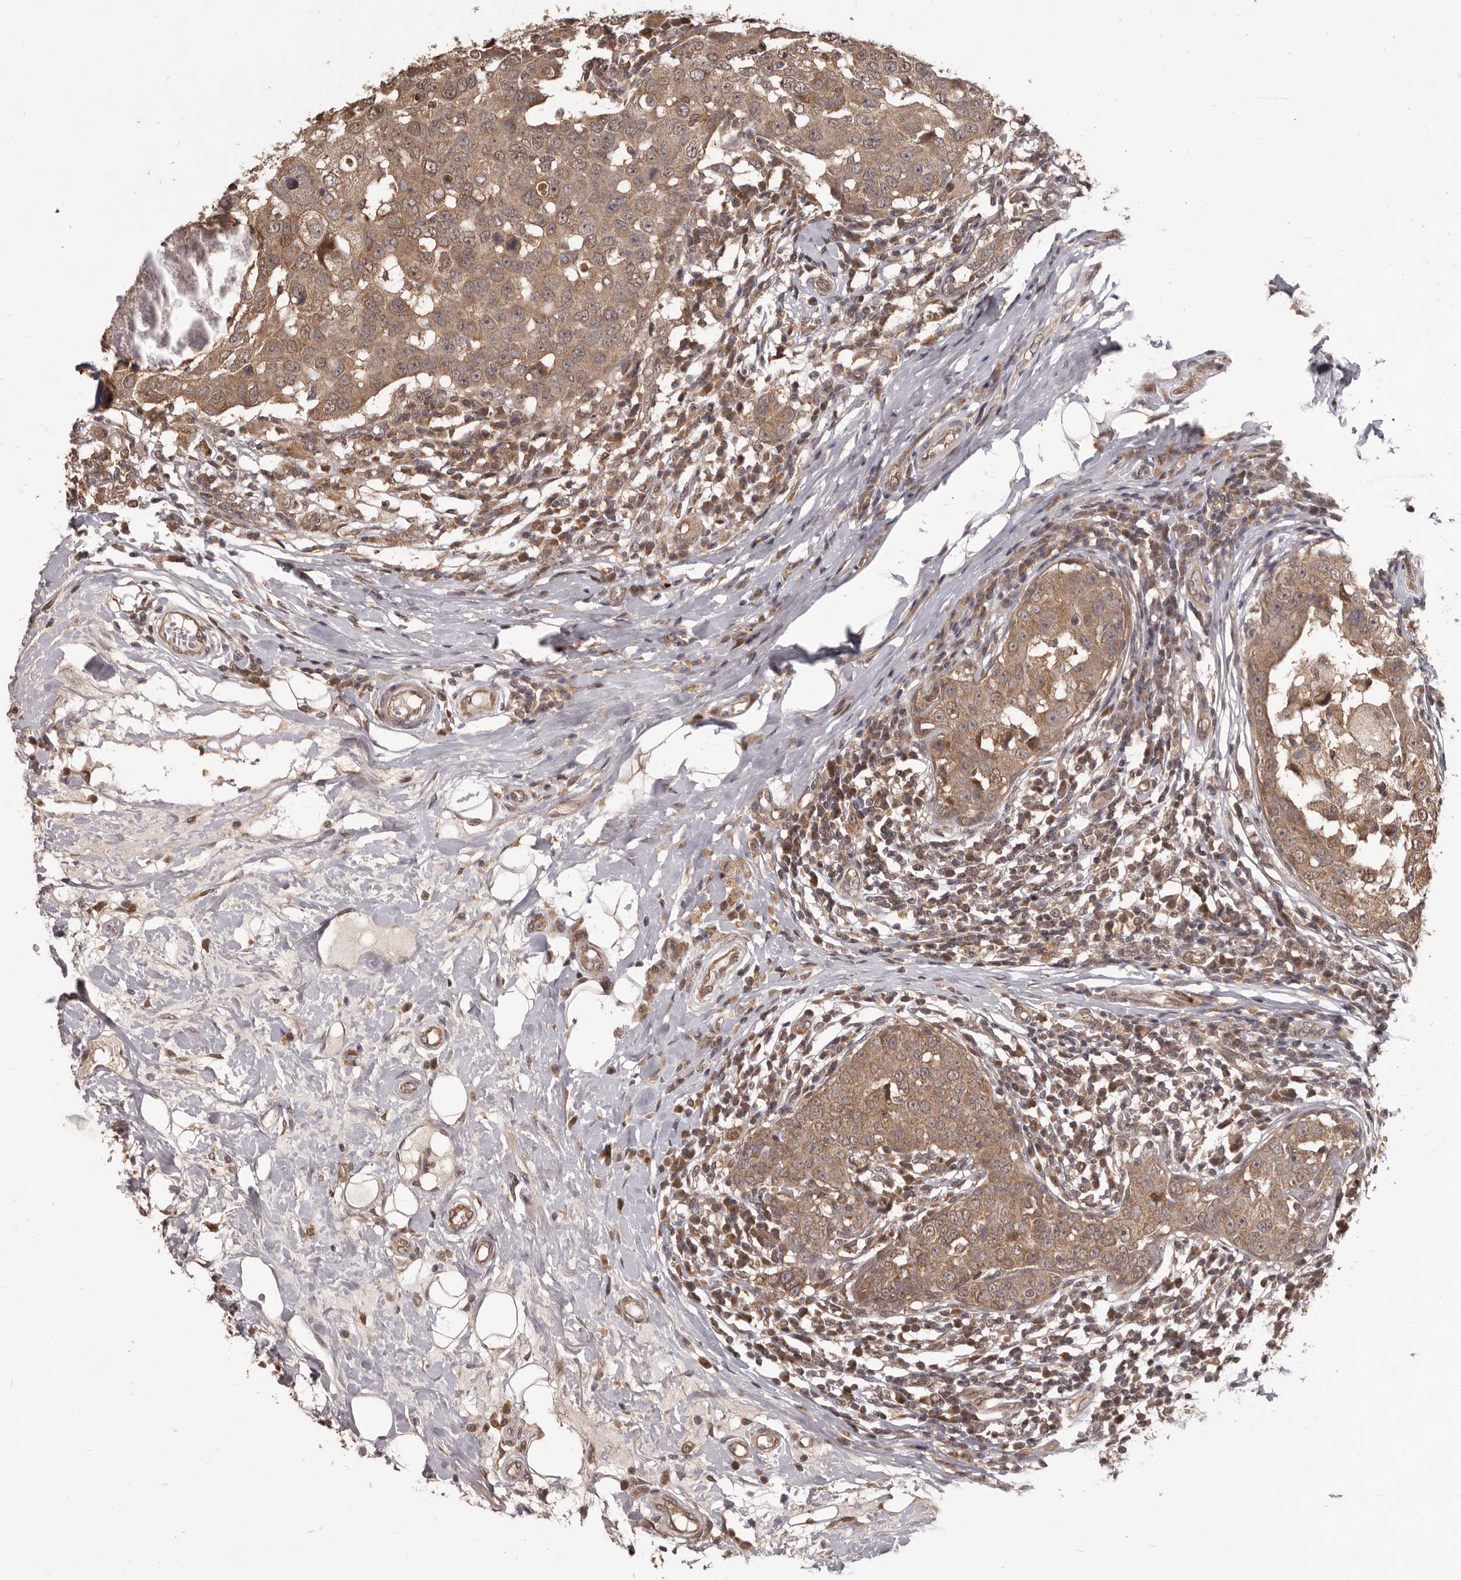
{"staining": {"intensity": "moderate", "quantity": ">75%", "location": "cytoplasmic/membranous"}, "tissue": "breast cancer", "cell_type": "Tumor cells", "image_type": "cancer", "snomed": [{"axis": "morphology", "description": "Duct carcinoma"}, {"axis": "topography", "description": "Breast"}], "caption": "Breast intraductal carcinoma tissue exhibits moderate cytoplasmic/membranous expression in approximately >75% of tumor cells (DAB (3,3'-diaminobenzidine) IHC, brown staining for protein, blue staining for nuclei).", "gene": "MTO1", "patient": {"sex": "female", "age": 27}}